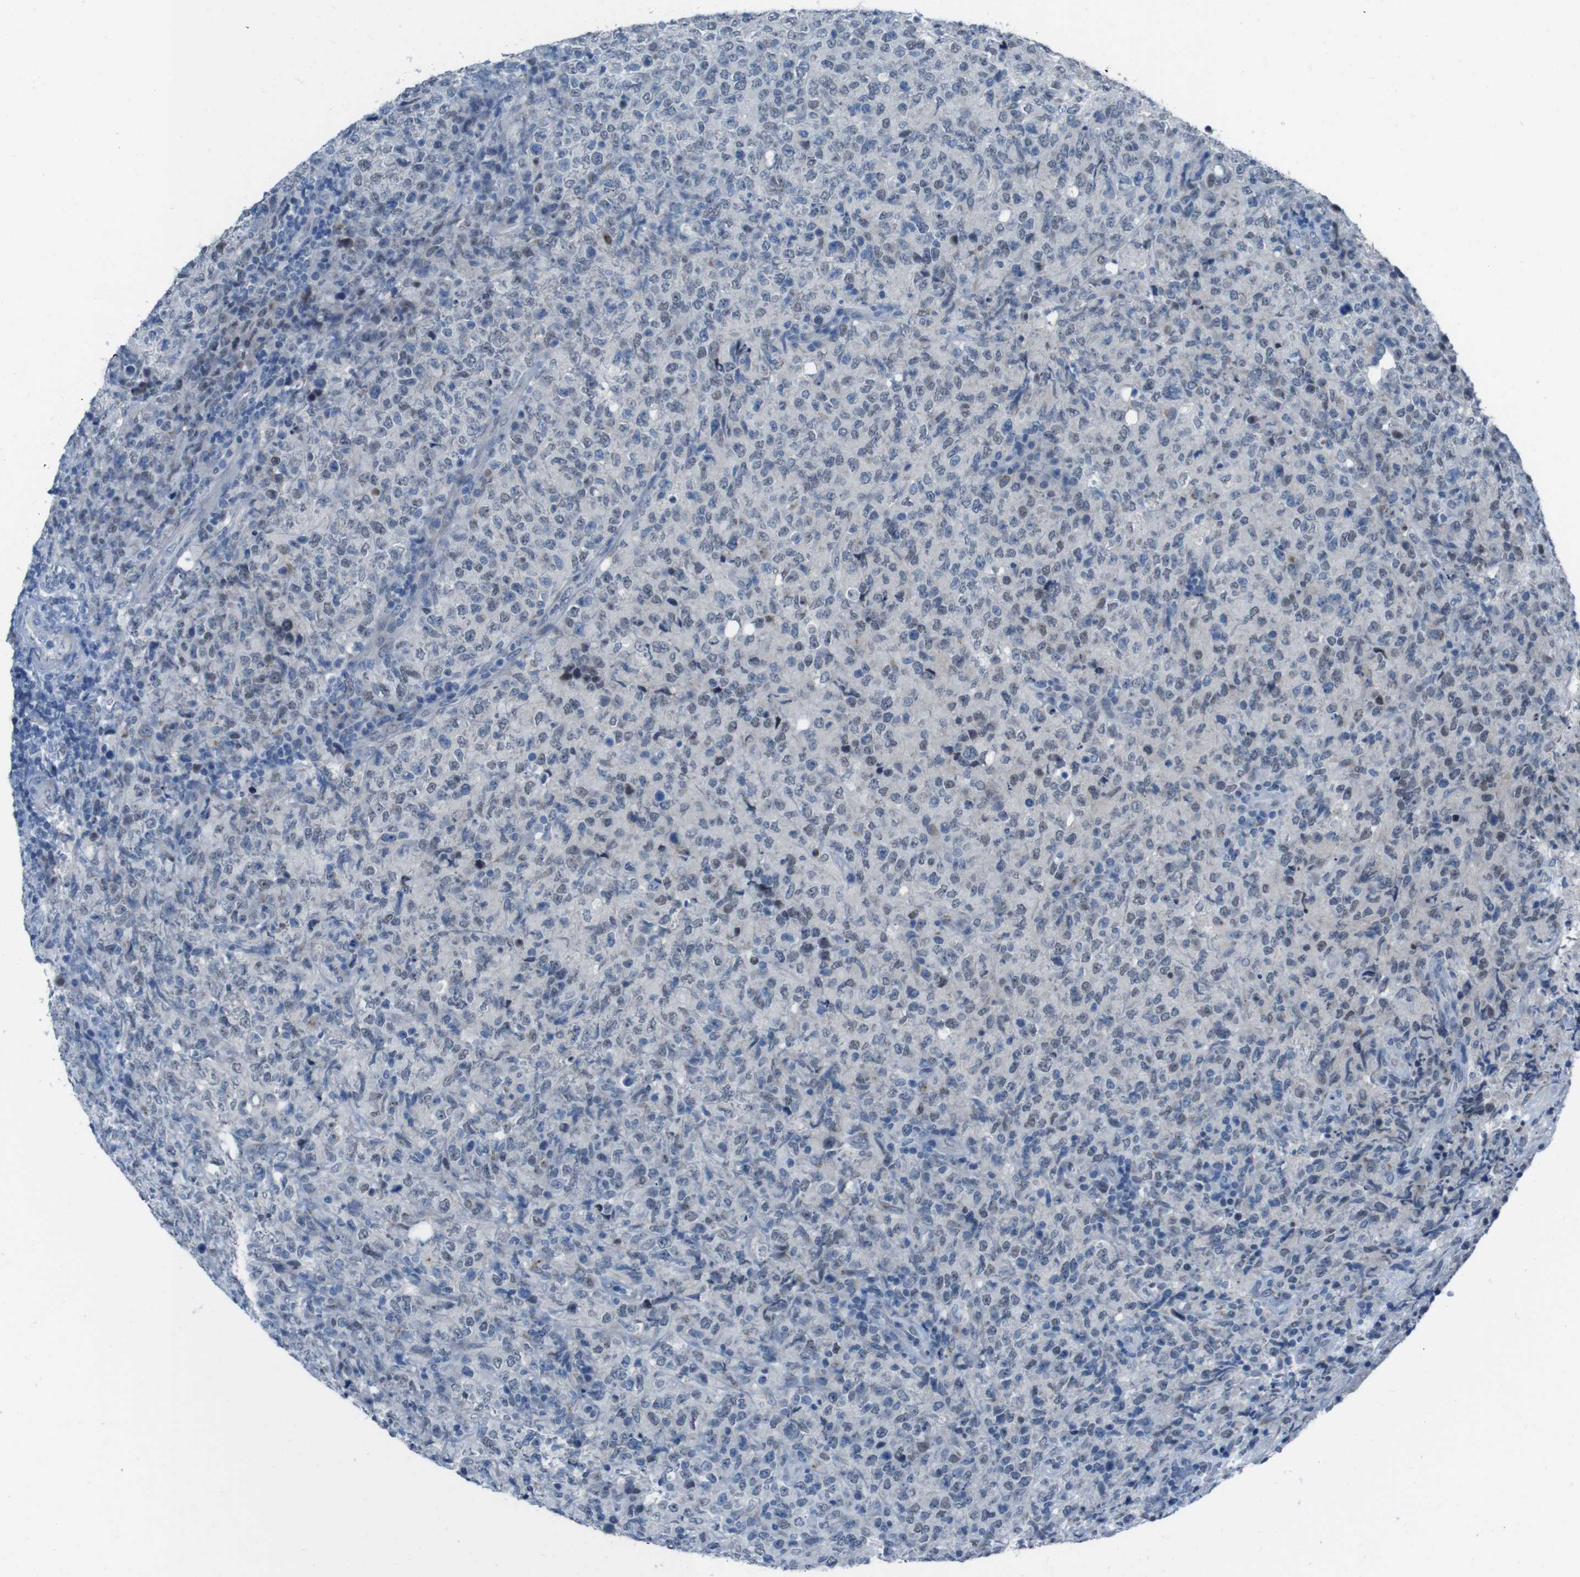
{"staining": {"intensity": "negative", "quantity": "none", "location": "none"}, "tissue": "lymphoma", "cell_type": "Tumor cells", "image_type": "cancer", "snomed": [{"axis": "morphology", "description": "Malignant lymphoma, non-Hodgkin's type, High grade"}, {"axis": "topography", "description": "Tonsil"}], "caption": "DAB (3,3'-diaminobenzidine) immunohistochemical staining of human malignant lymphoma, non-Hodgkin's type (high-grade) reveals no significant positivity in tumor cells.", "gene": "CDHR2", "patient": {"sex": "female", "age": 36}}